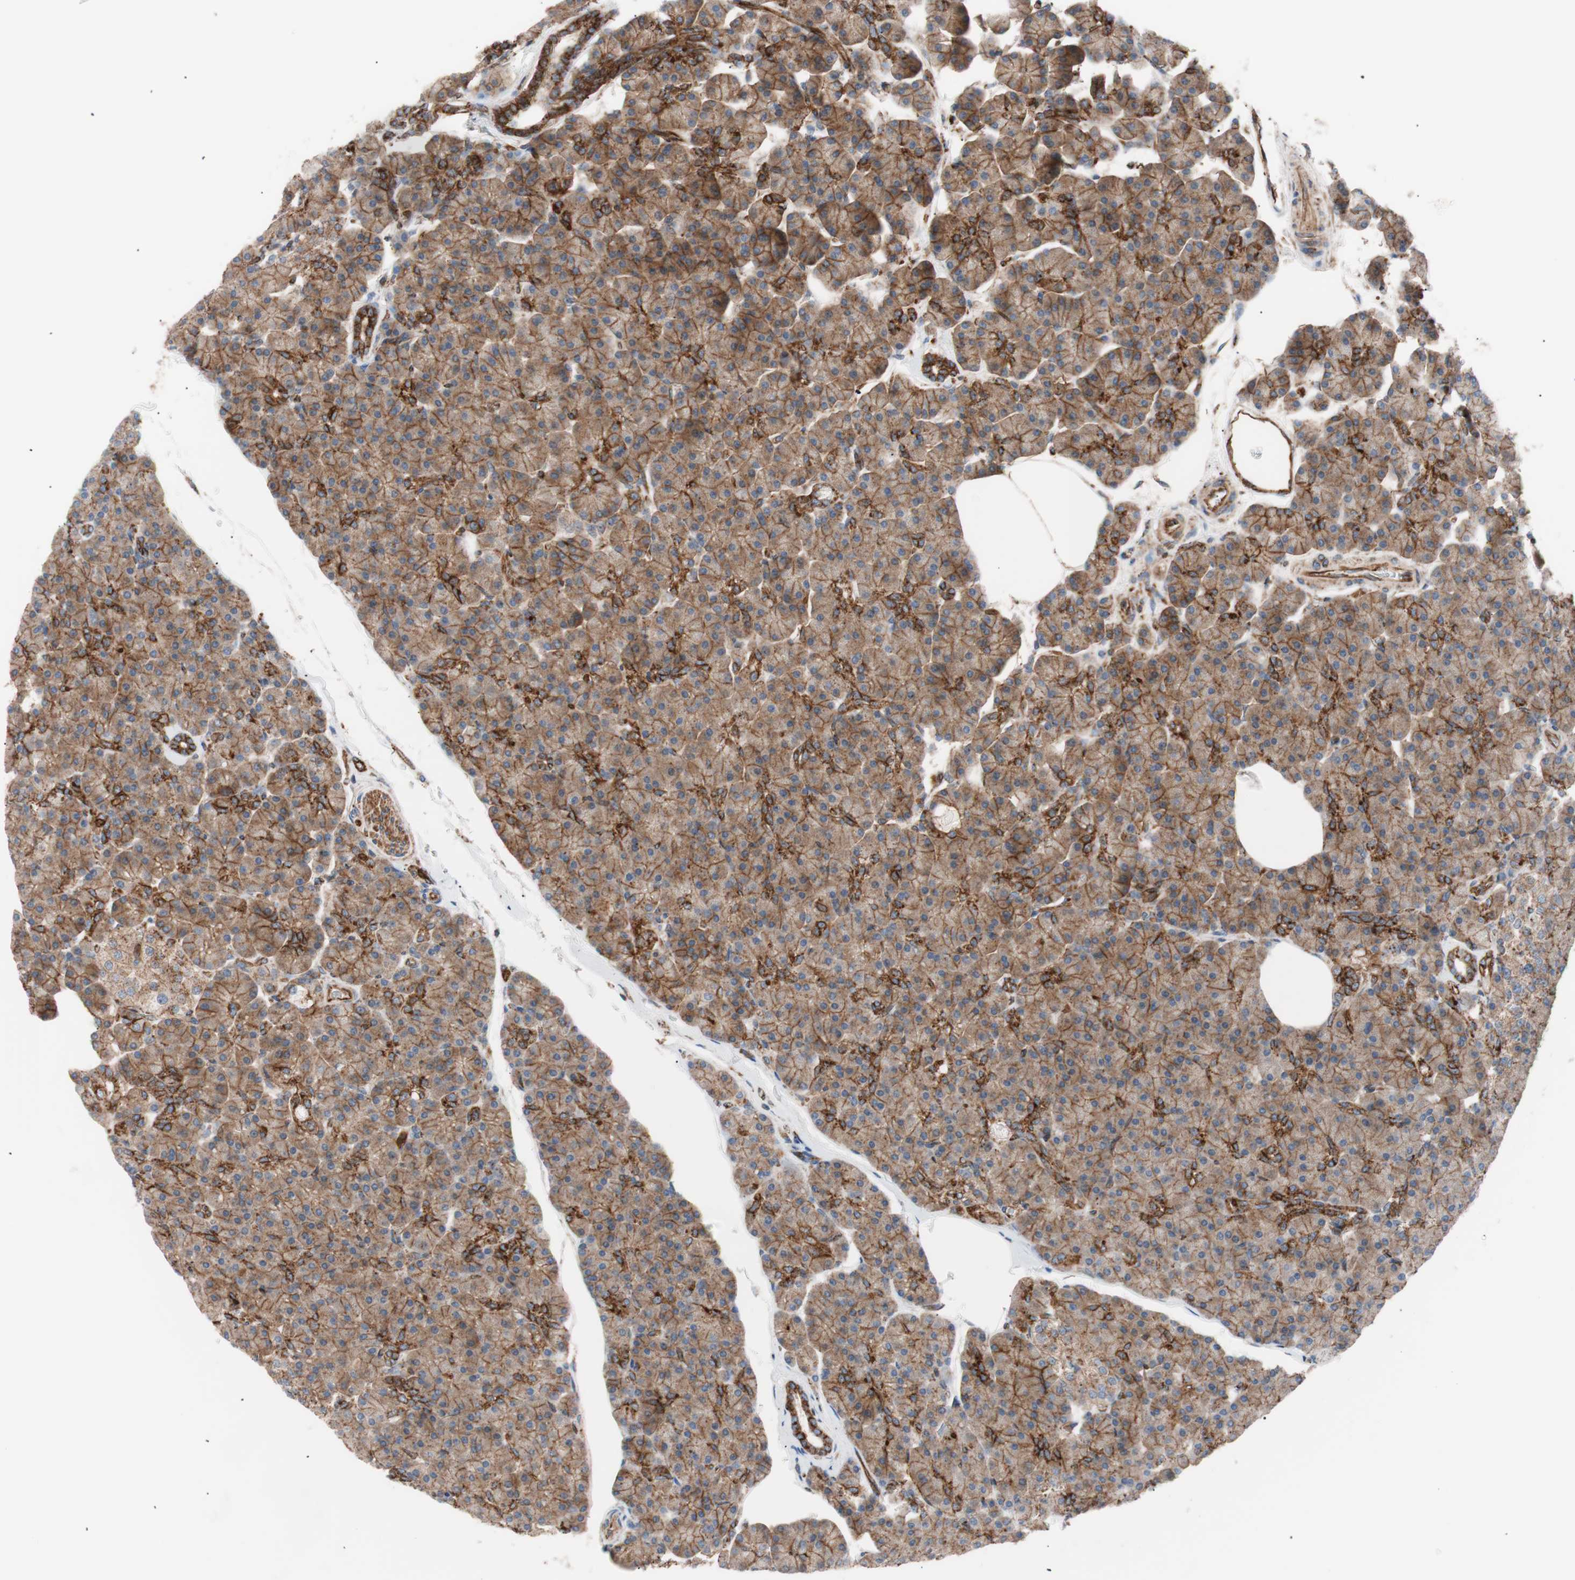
{"staining": {"intensity": "moderate", "quantity": ">75%", "location": "cytoplasmic/membranous"}, "tissue": "pancreas", "cell_type": "Exocrine glandular cells", "image_type": "normal", "snomed": [{"axis": "morphology", "description": "Normal tissue, NOS"}, {"axis": "topography", "description": "Pancreas"}], "caption": "IHC histopathology image of benign human pancreas stained for a protein (brown), which shows medium levels of moderate cytoplasmic/membranous staining in about >75% of exocrine glandular cells.", "gene": "FLOT2", "patient": {"sex": "female", "age": 43}}